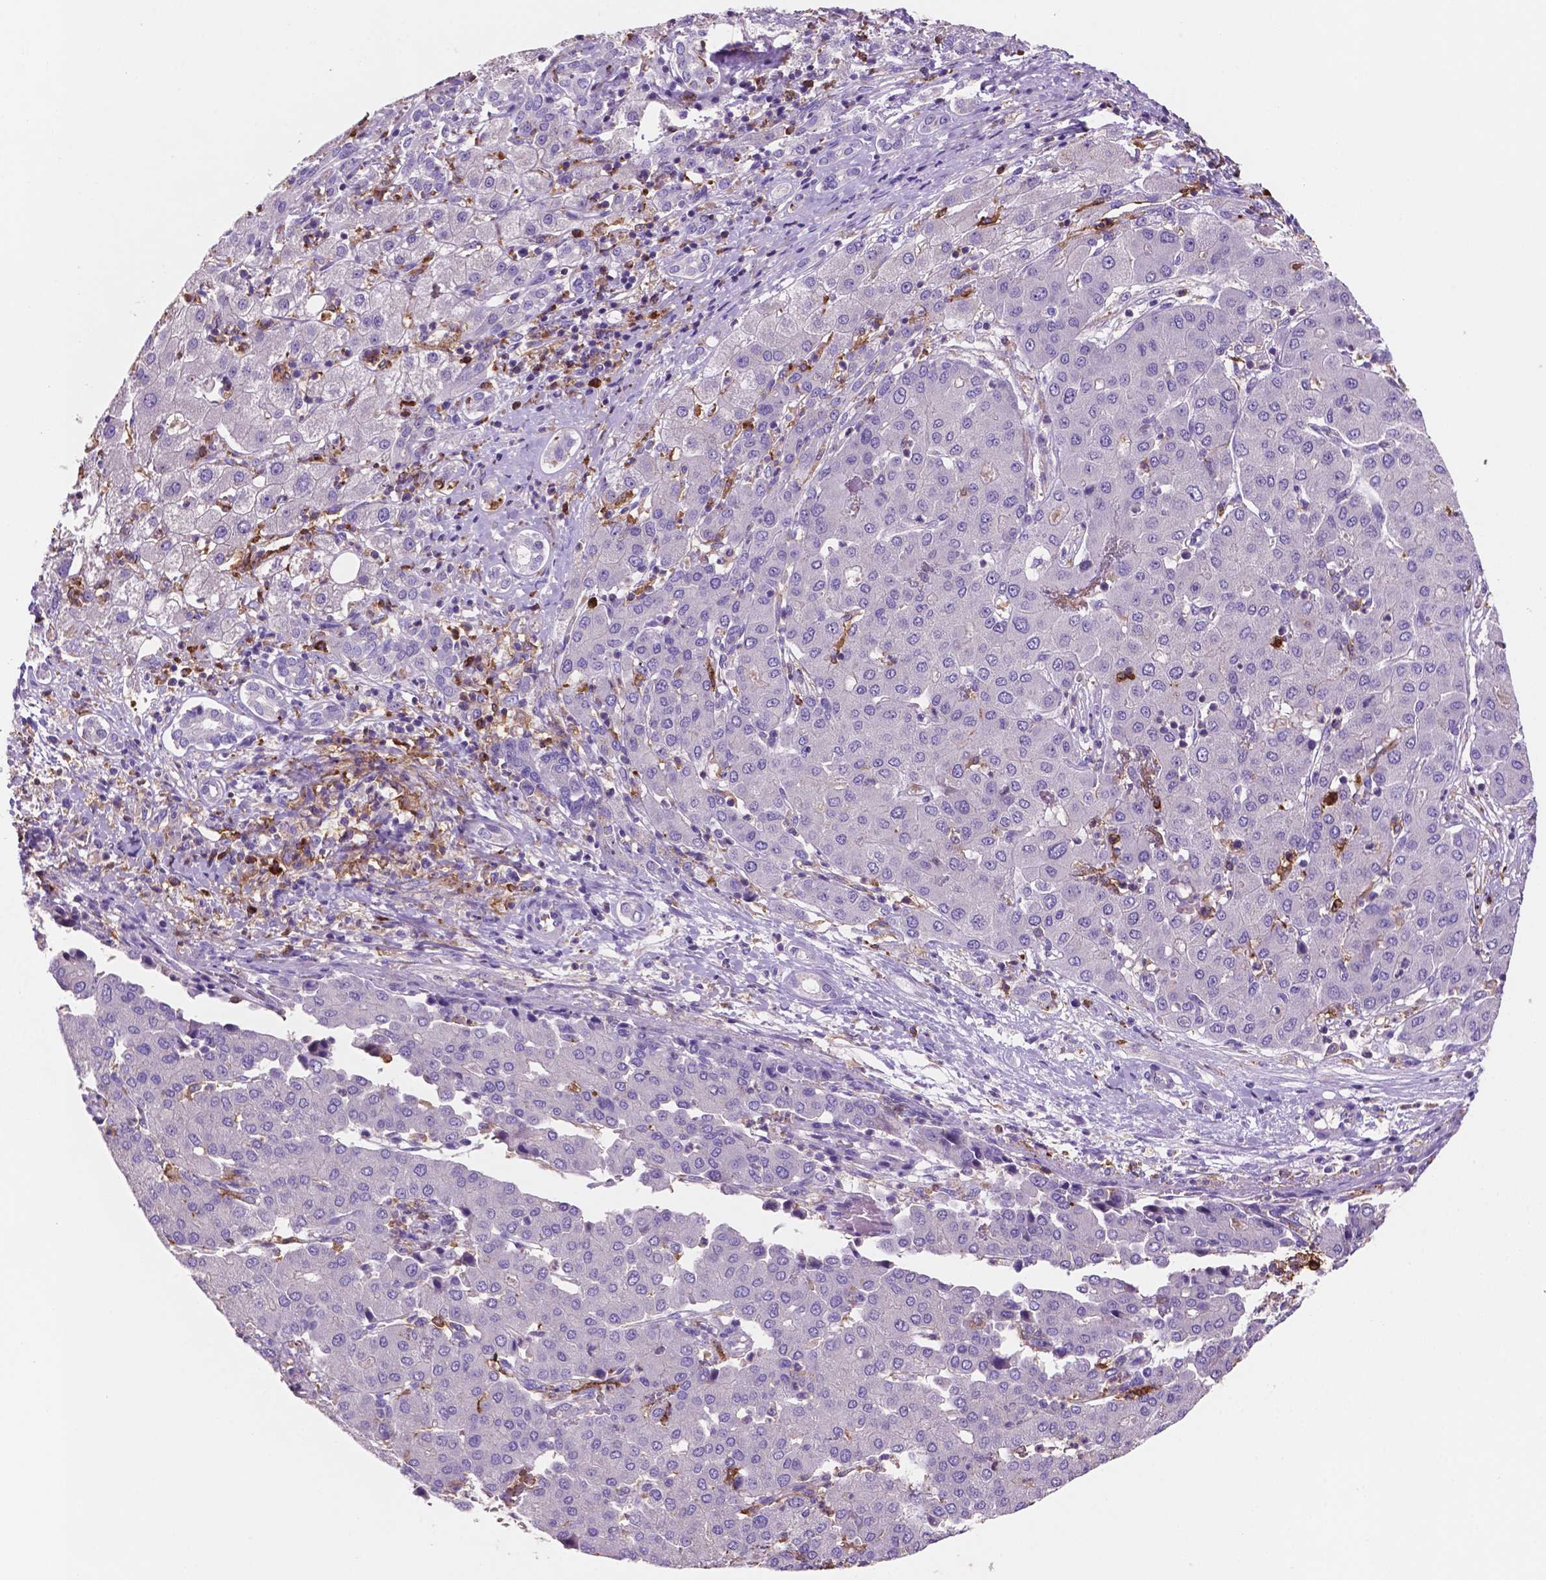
{"staining": {"intensity": "negative", "quantity": "none", "location": "none"}, "tissue": "liver cancer", "cell_type": "Tumor cells", "image_type": "cancer", "snomed": [{"axis": "morphology", "description": "Carcinoma, Hepatocellular, NOS"}, {"axis": "topography", "description": "Liver"}], "caption": "The immunohistochemistry (IHC) micrograph has no significant staining in tumor cells of liver cancer (hepatocellular carcinoma) tissue. The staining was performed using DAB to visualize the protein expression in brown, while the nuclei were stained in blue with hematoxylin (Magnification: 20x).", "gene": "MKRN2OS", "patient": {"sex": "male", "age": 65}}